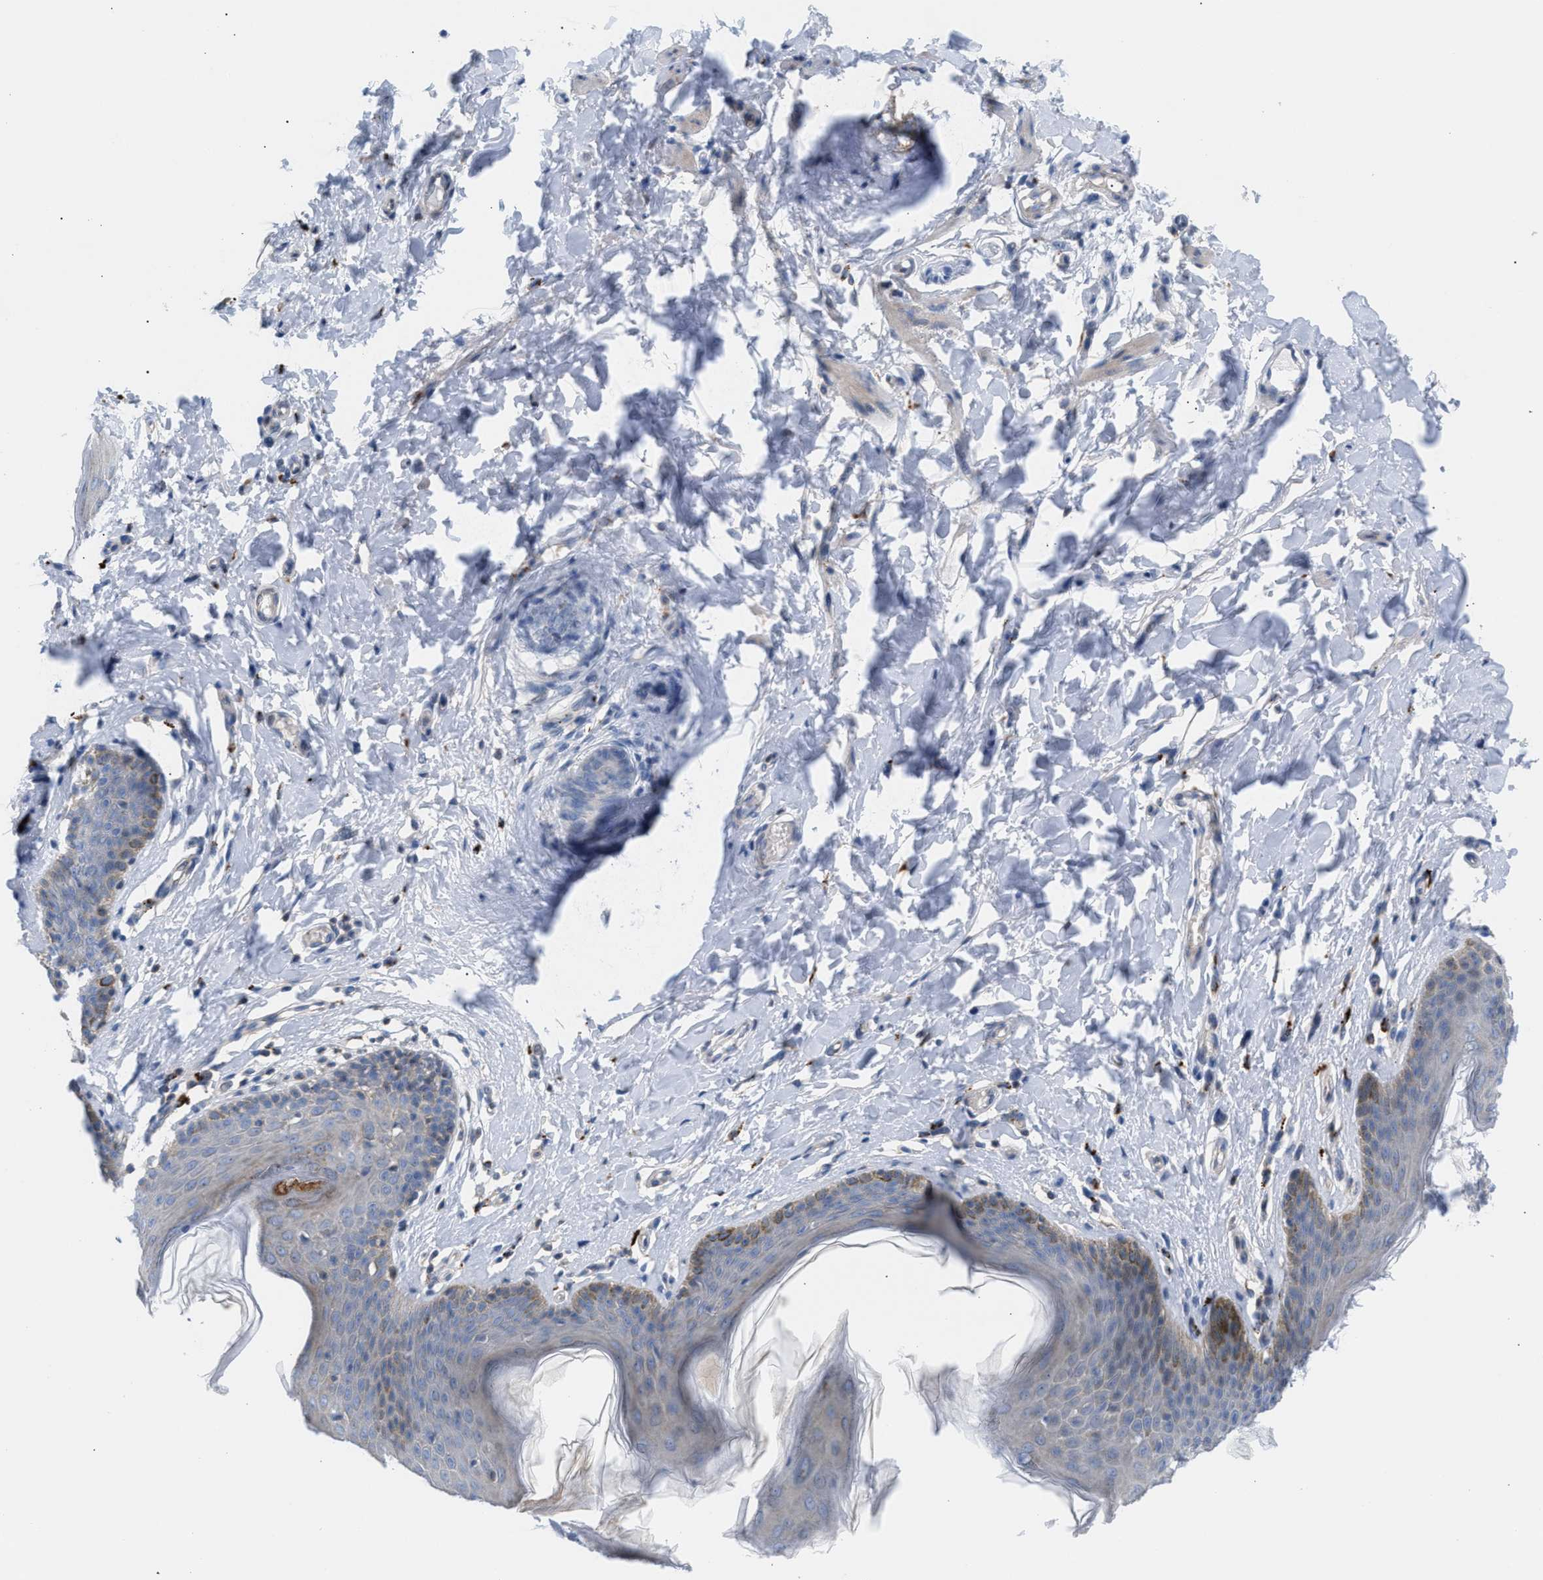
{"staining": {"intensity": "moderate", "quantity": "<25%", "location": "cytoplasmic/membranous"}, "tissue": "skin", "cell_type": "Epidermal cells", "image_type": "normal", "snomed": [{"axis": "morphology", "description": "Normal tissue, NOS"}, {"axis": "topography", "description": "Vulva"}], "caption": "Moderate cytoplasmic/membranous expression is seen in approximately <25% of epidermal cells in benign skin.", "gene": "MBTD1", "patient": {"sex": "female", "age": 66}}